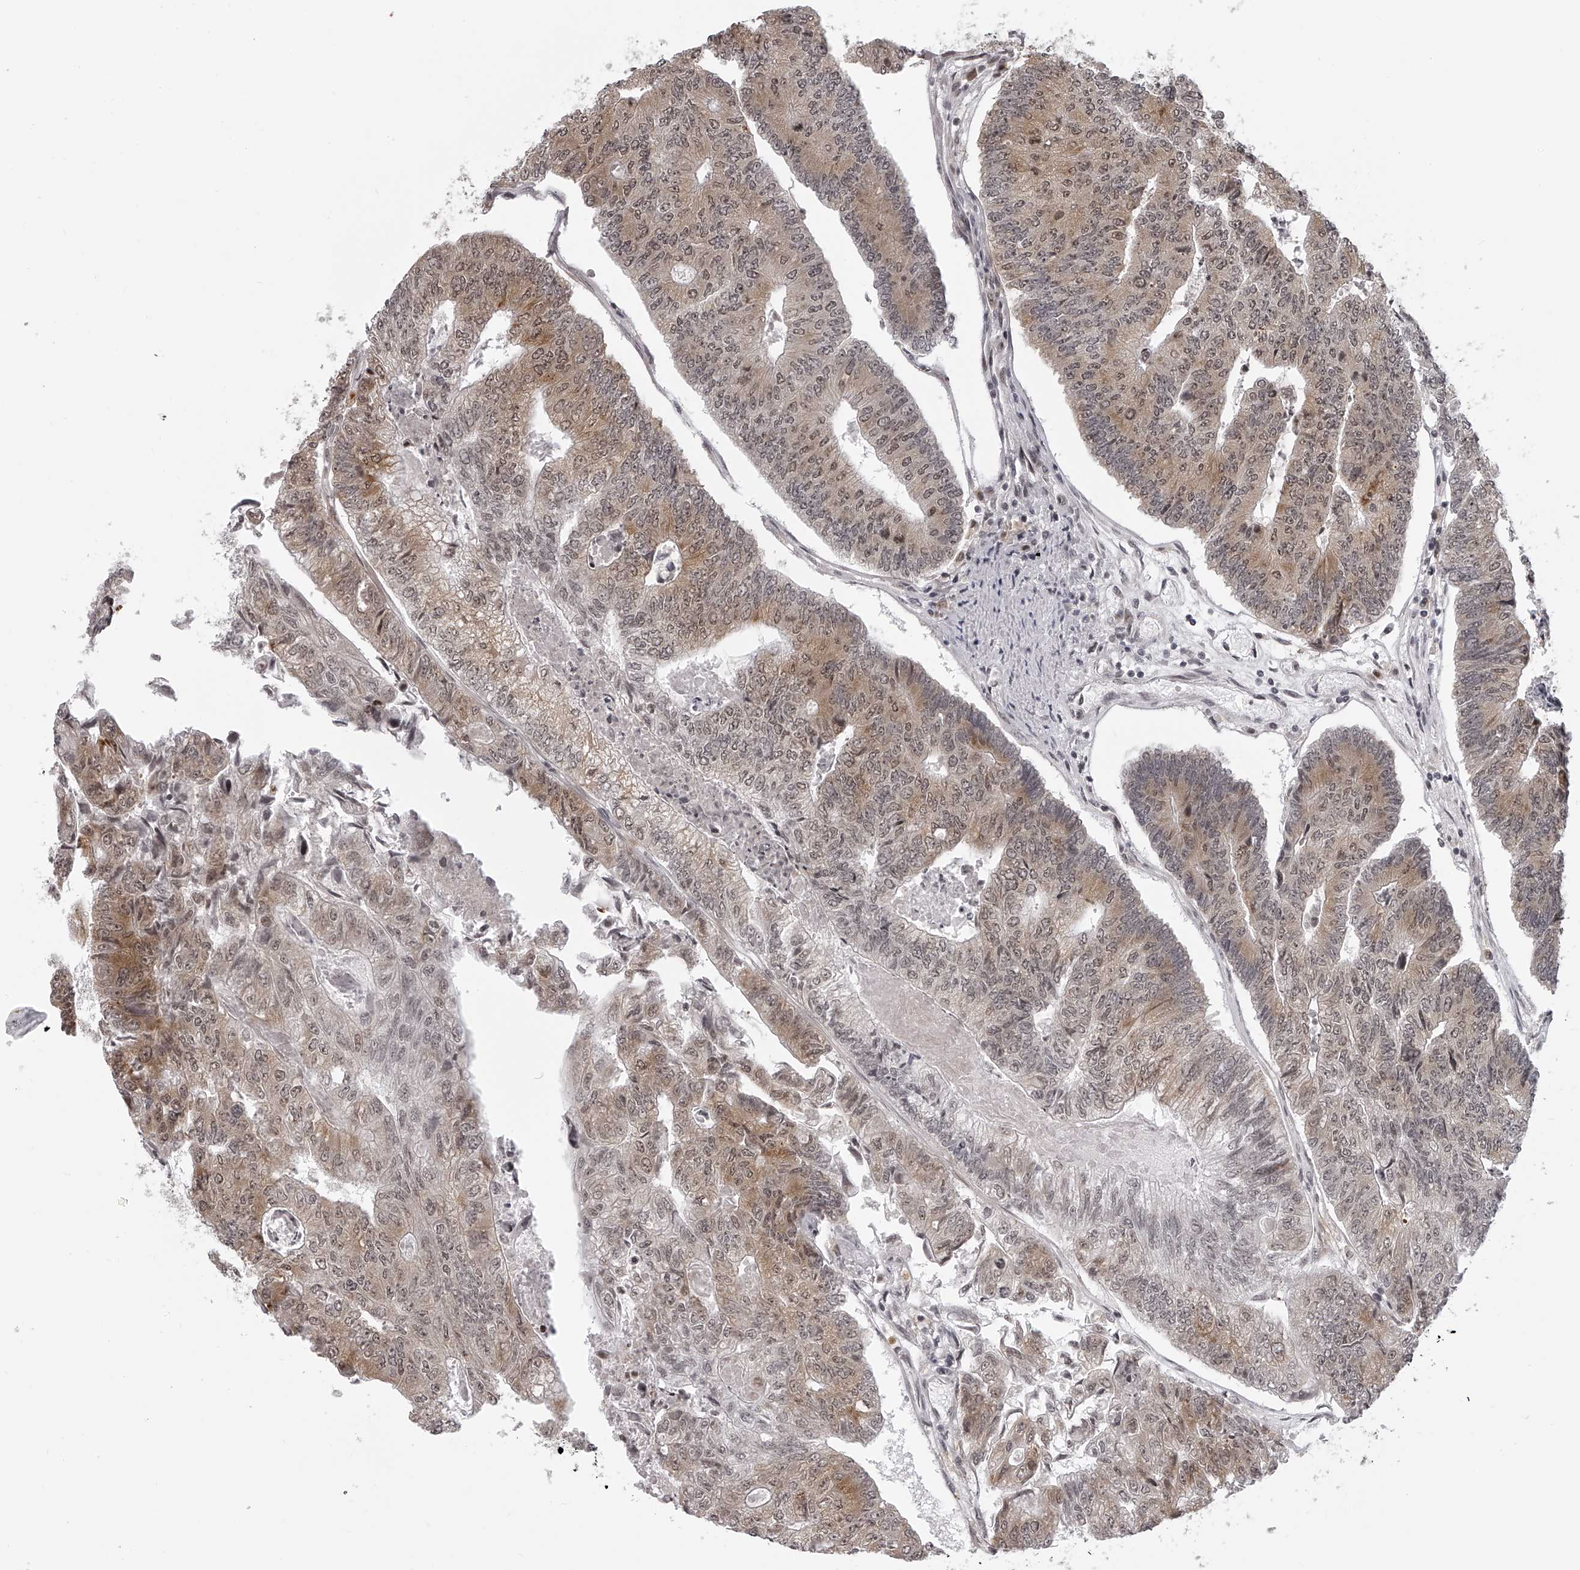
{"staining": {"intensity": "moderate", "quantity": ">75%", "location": "cytoplasmic/membranous,nuclear"}, "tissue": "colorectal cancer", "cell_type": "Tumor cells", "image_type": "cancer", "snomed": [{"axis": "morphology", "description": "Adenocarcinoma, NOS"}, {"axis": "topography", "description": "Colon"}], "caption": "Moderate cytoplasmic/membranous and nuclear positivity is appreciated in about >75% of tumor cells in colorectal adenocarcinoma.", "gene": "ODF2L", "patient": {"sex": "female", "age": 67}}